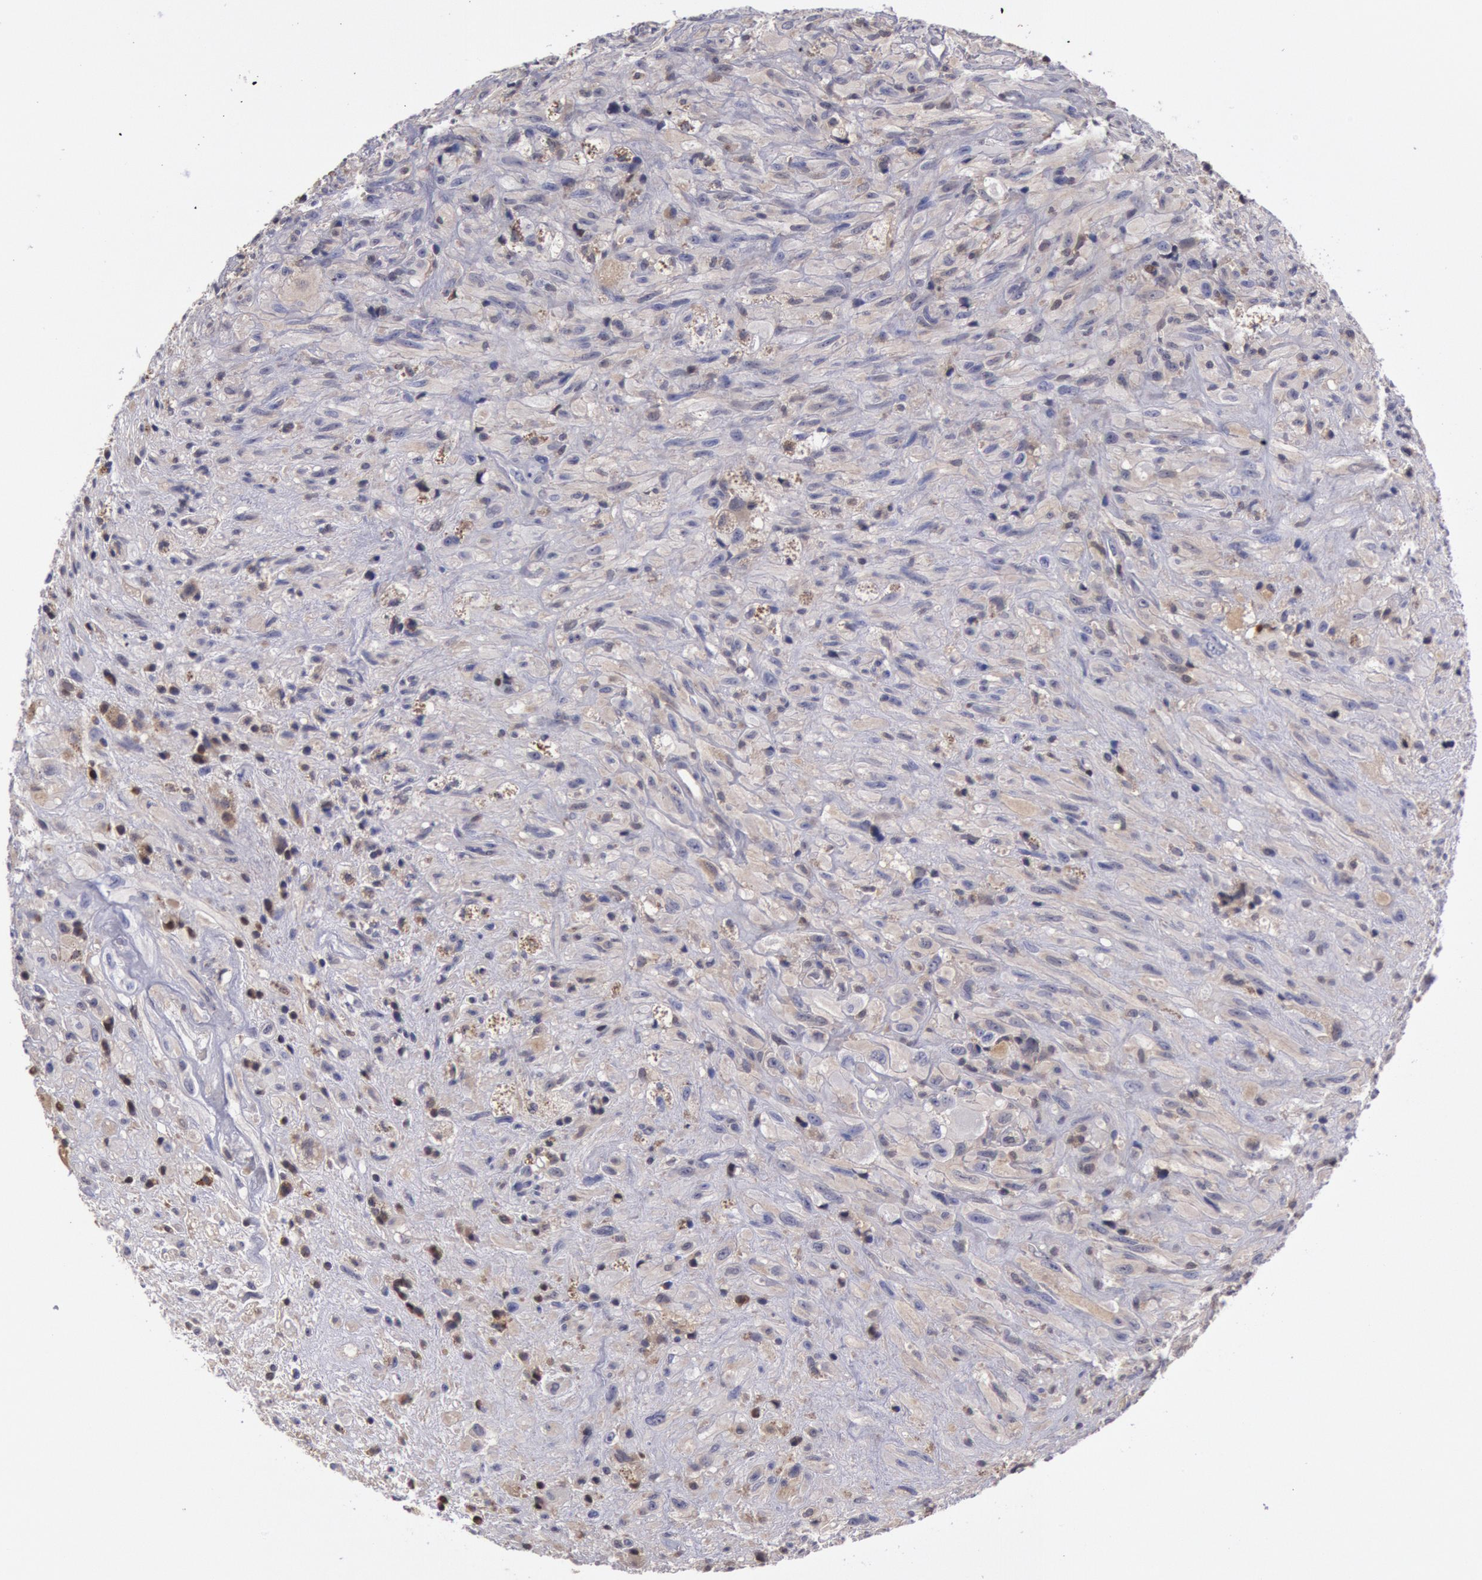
{"staining": {"intensity": "weak", "quantity": "25%-75%", "location": "cytoplasmic/membranous"}, "tissue": "glioma", "cell_type": "Tumor cells", "image_type": "cancer", "snomed": [{"axis": "morphology", "description": "Glioma, malignant, High grade"}, {"axis": "topography", "description": "Brain"}], "caption": "The photomicrograph displays staining of malignant high-grade glioma, revealing weak cytoplasmic/membranous protein expression (brown color) within tumor cells. (DAB IHC with brightfield microscopy, high magnification).", "gene": "MPST", "patient": {"sex": "male", "age": 48}}